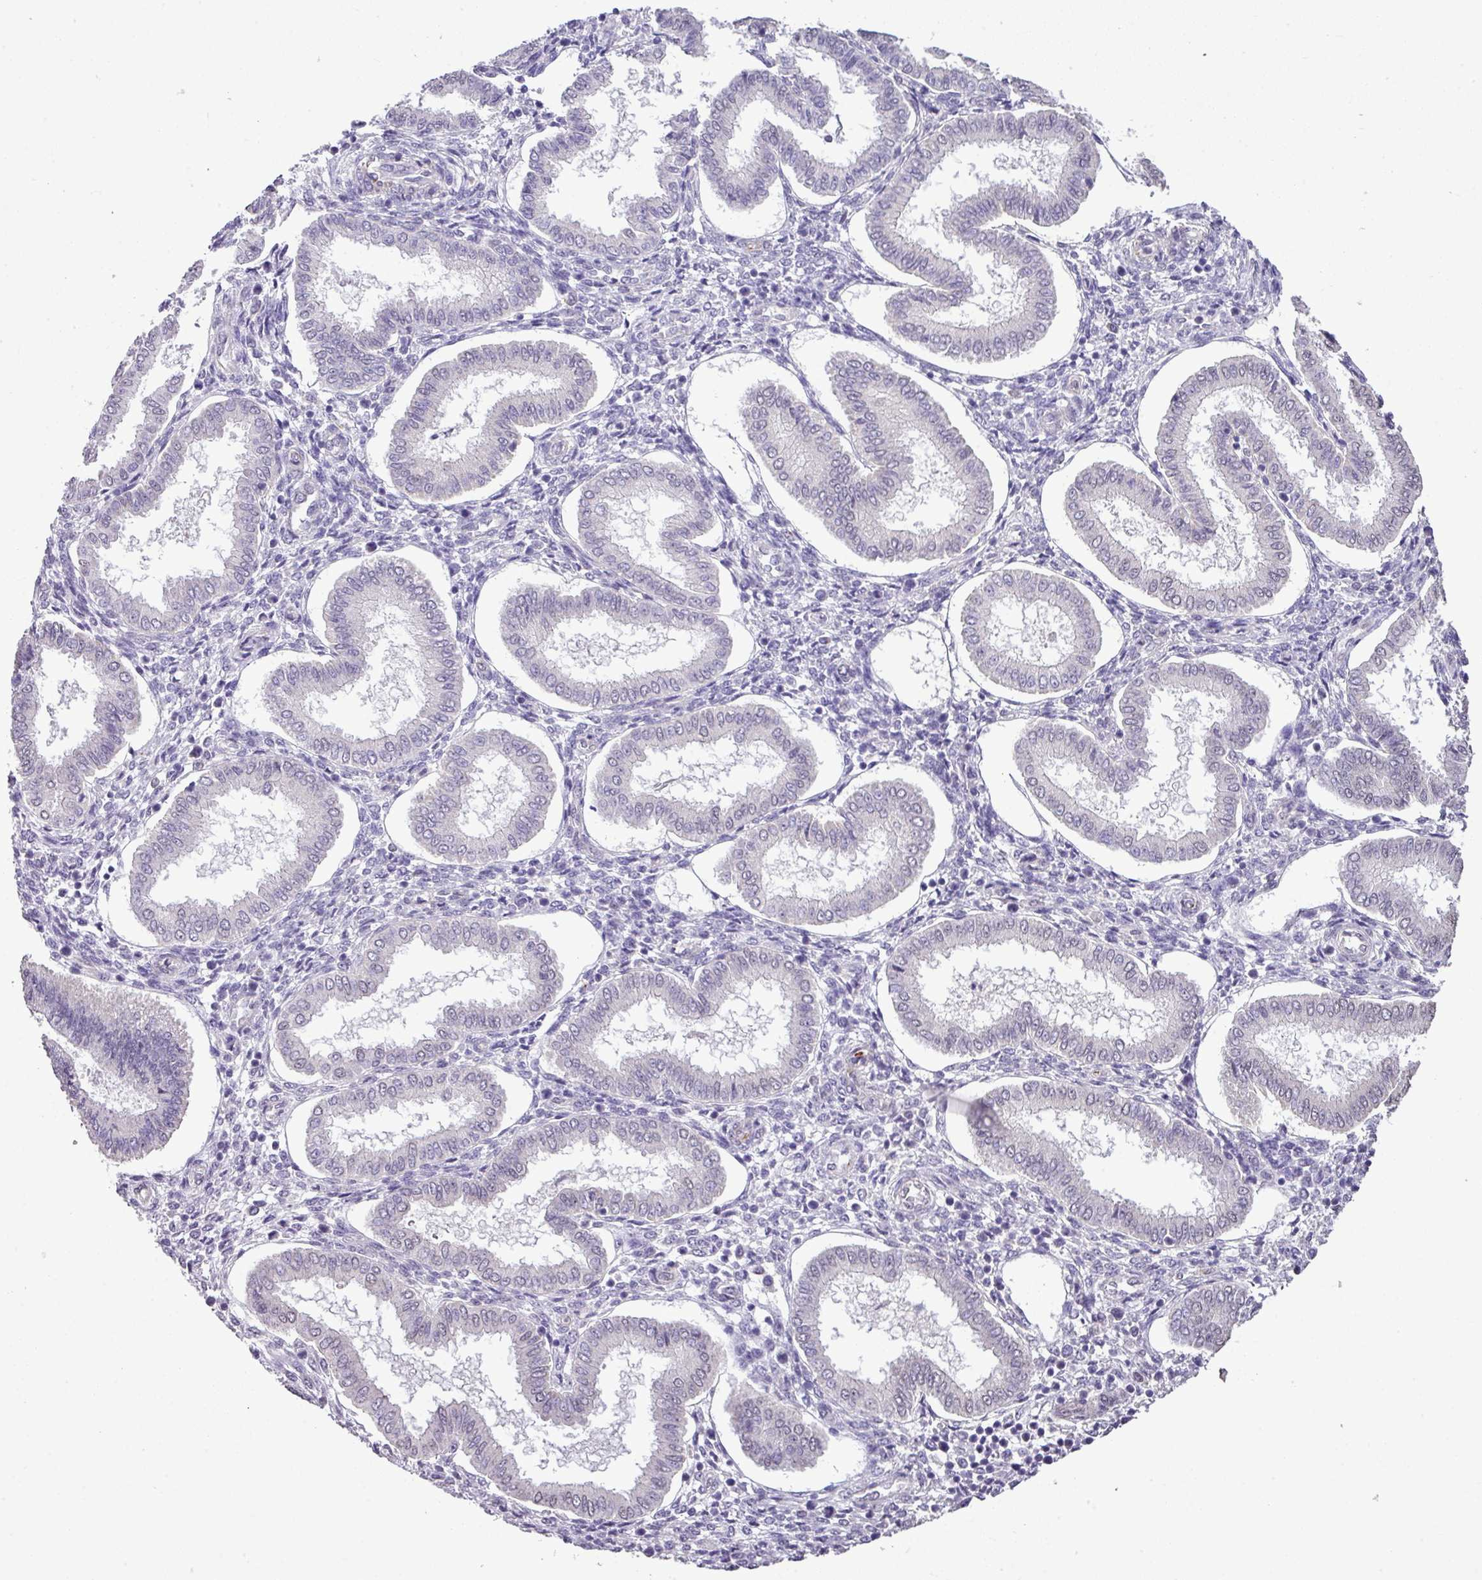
{"staining": {"intensity": "negative", "quantity": "none", "location": "none"}, "tissue": "endometrium", "cell_type": "Cells in endometrial stroma", "image_type": "normal", "snomed": [{"axis": "morphology", "description": "Normal tissue, NOS"}, {"axis": "topography", "description": "Endometrium"}], "caption": "Cells in endometrial stroma are negative for brown protein staining in unremarkable endometrium. Brightfield microscopy of immunohistochemistry stained with DAB (3,3'-diaminobenzidine) (brown) and hematoxylin (blue), captured at high magnification.", "gene": "ALDH2", "patient": {"sex": "female", "age": 24}}